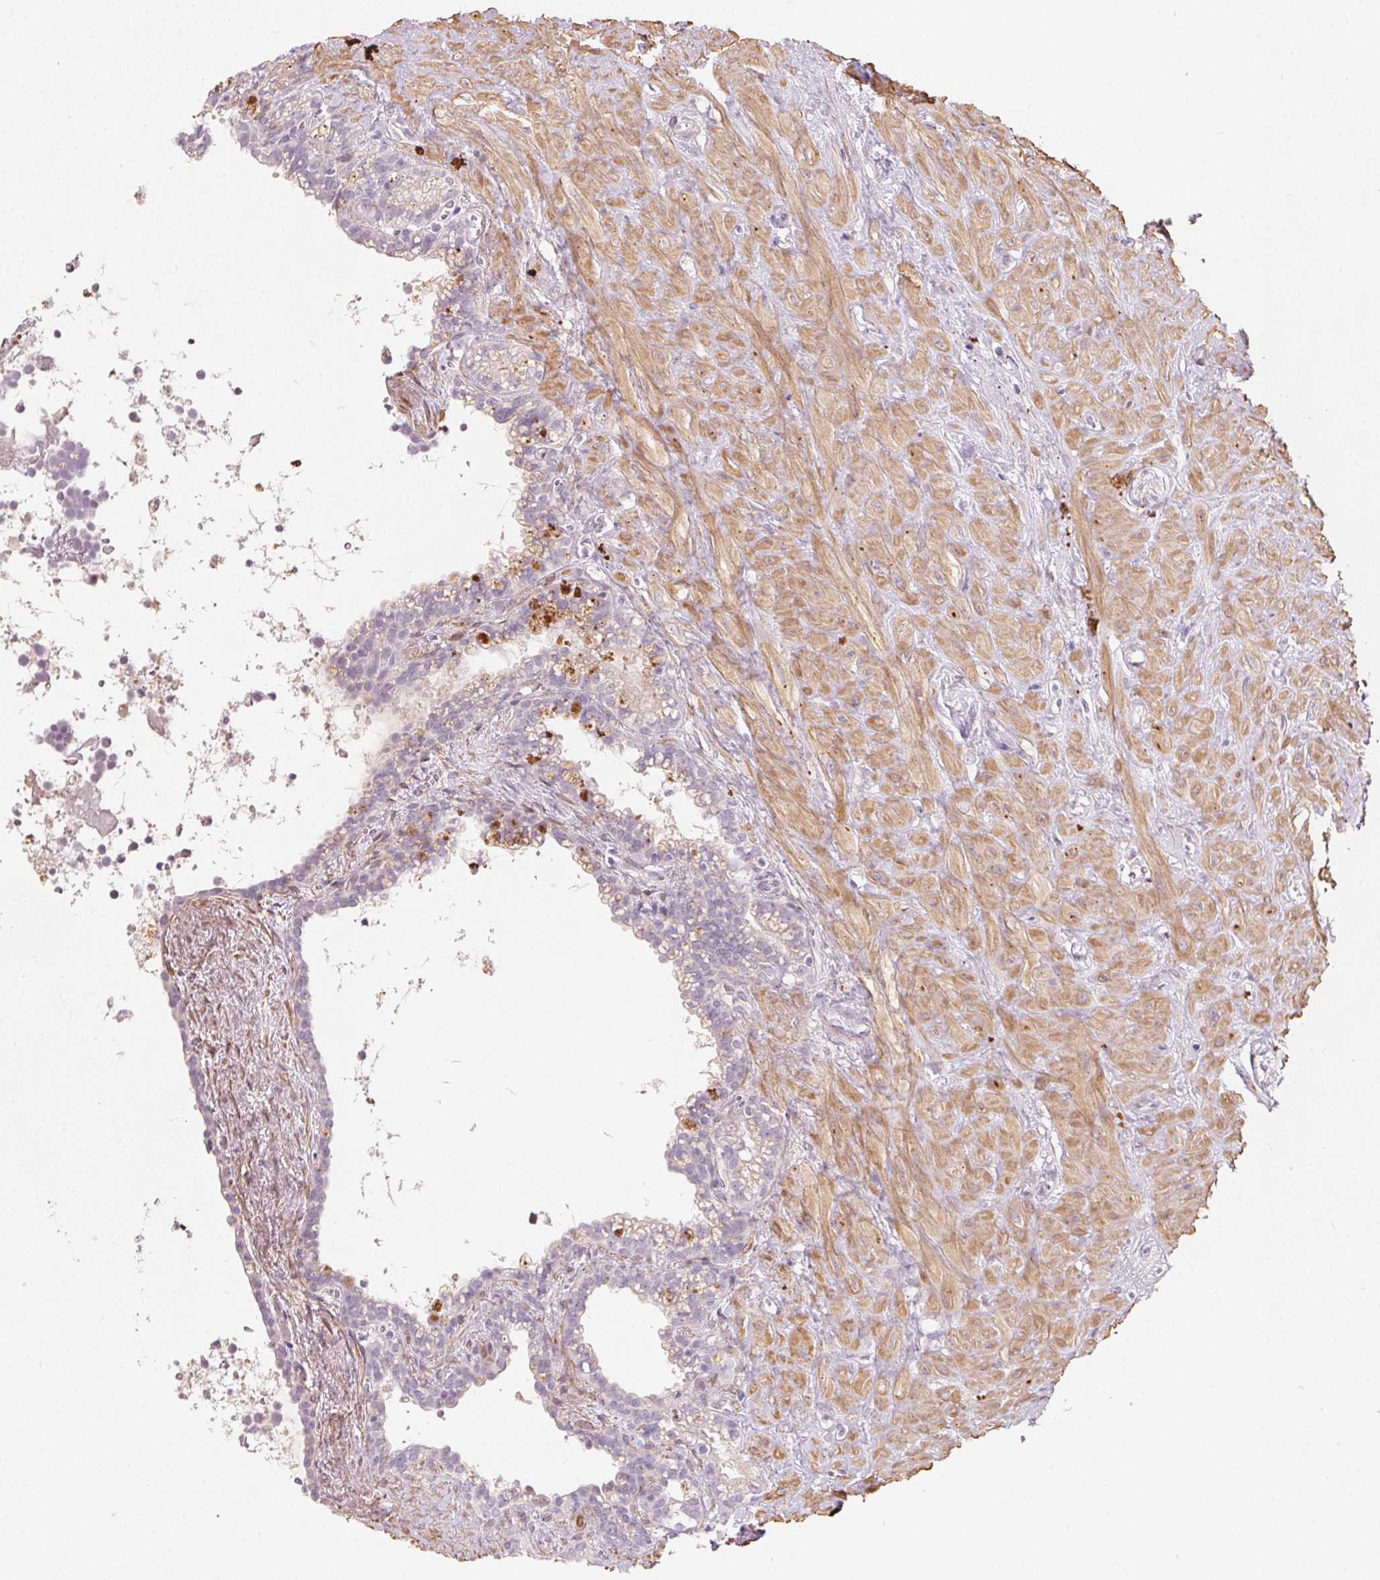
{"staining": {"intensity": "weak", "quantity": "<25%", "location": "cytoplasmic/membranous"}, "tissue": "seminal vesicle", "cell_type": "Glandular cells", "image_type": "normal", "snomed": [{"axis": "morphology", "description": "Normal tissue, NOS"}, {"axis": "topography", "description": "Seminal veicle"}], "caption": "Seminal vesicle stained for a protein using immunohistochemistry (IHC) displays no staining glandular cells.", "gene": "DRAM2", "patient": {"sex": "male", "age": 76}}